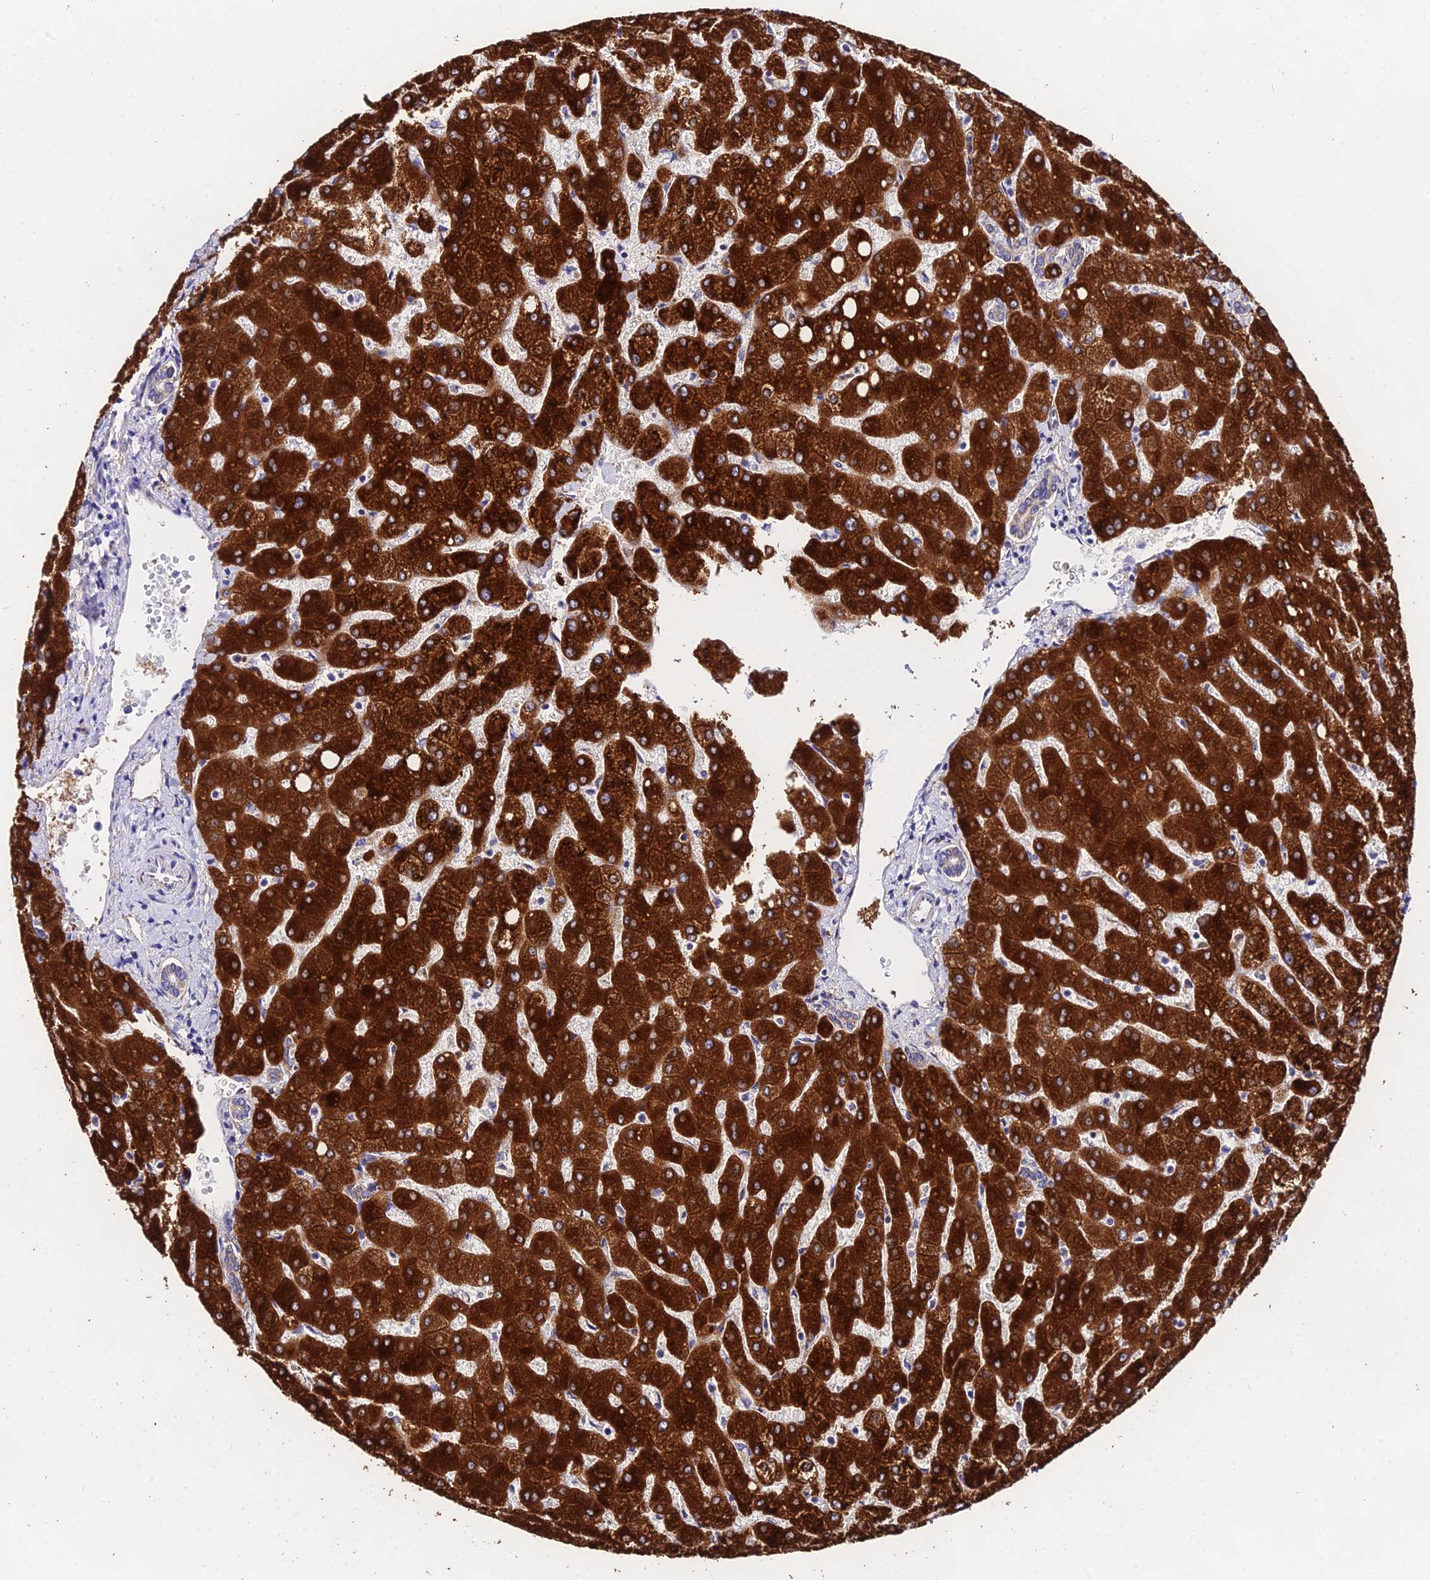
{"staining": {"intensity": "negative", "quantity": "none", "location": "none"}, "tissue": "liver", "cell_type": "Cholangiocytes", "image_type": "normal", "snomed": [{"axis": "morphology", "description": "Normal tissue, NOS"}, {"axis": "topography", "description": "Liver"}], "caption": "The photomicrograph shows no staining of cholangiocytes in normal liver. Nuclei are stained in blue.", "gene": "PPP2R2A", "patient": {"sex": "female", "age": 54}}